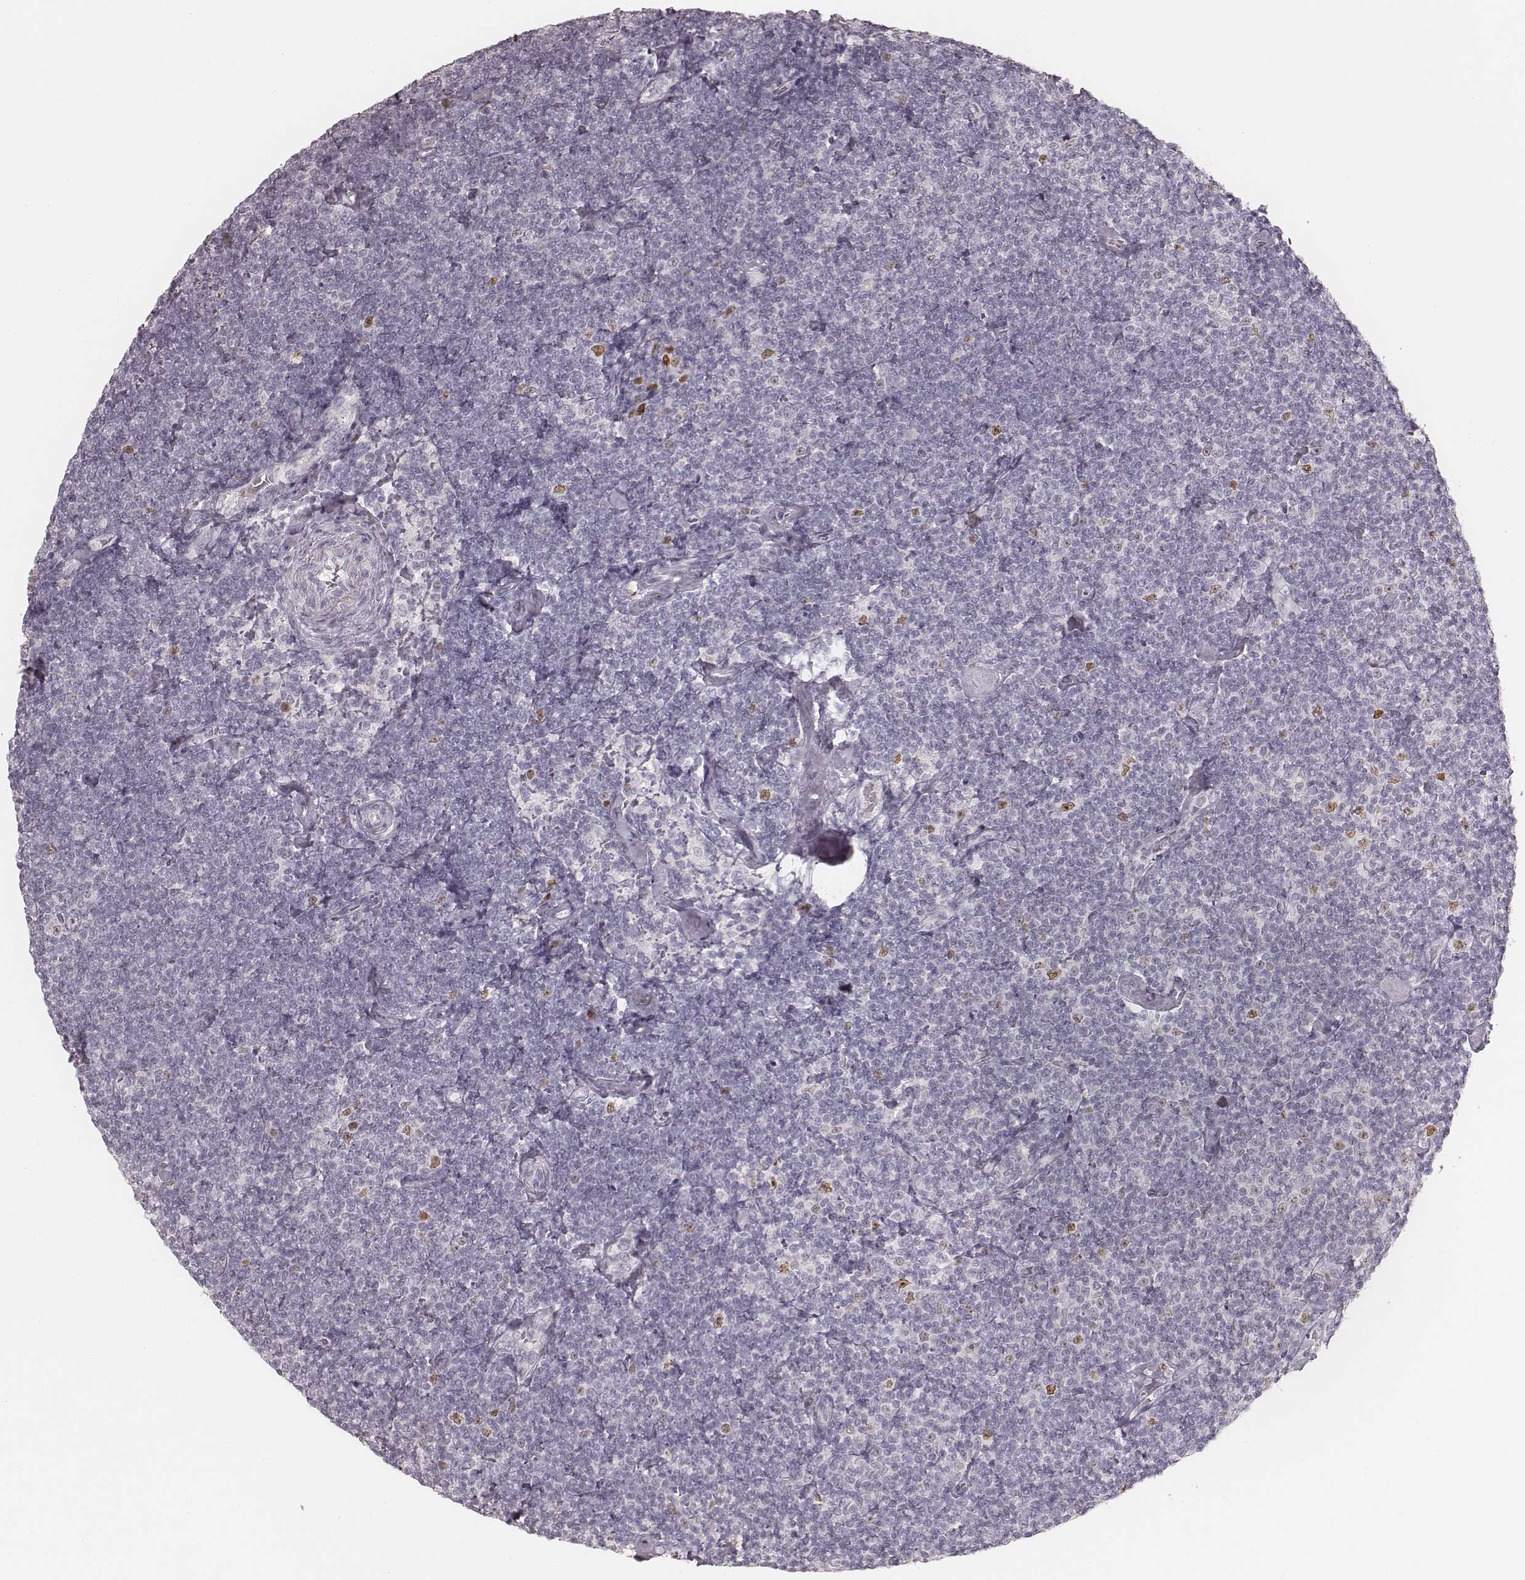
{"staining": {"intensity": "moderate", "quantity": "<25%", "location": "nuclear"}, "tissue": "lymphoma", "cell_type": "Tumor cells", "image_type": "cancer", "snomed": [{"axis": "morphology", "description": "Malignant lymphoma, non-Hodgkin's type, Low grade"}, {"axis": "topography", "description": "Lymph node"}], "caption": "Immunohistochemical staining of human malignant lymphoma, non-Hodgkin's type (low-grade) reveals low levels of moderate nuclear protein expression in approximately <25% of tumor cells.", "gene": "TEX37", "patient": {"sex": "male", "age": 81}}